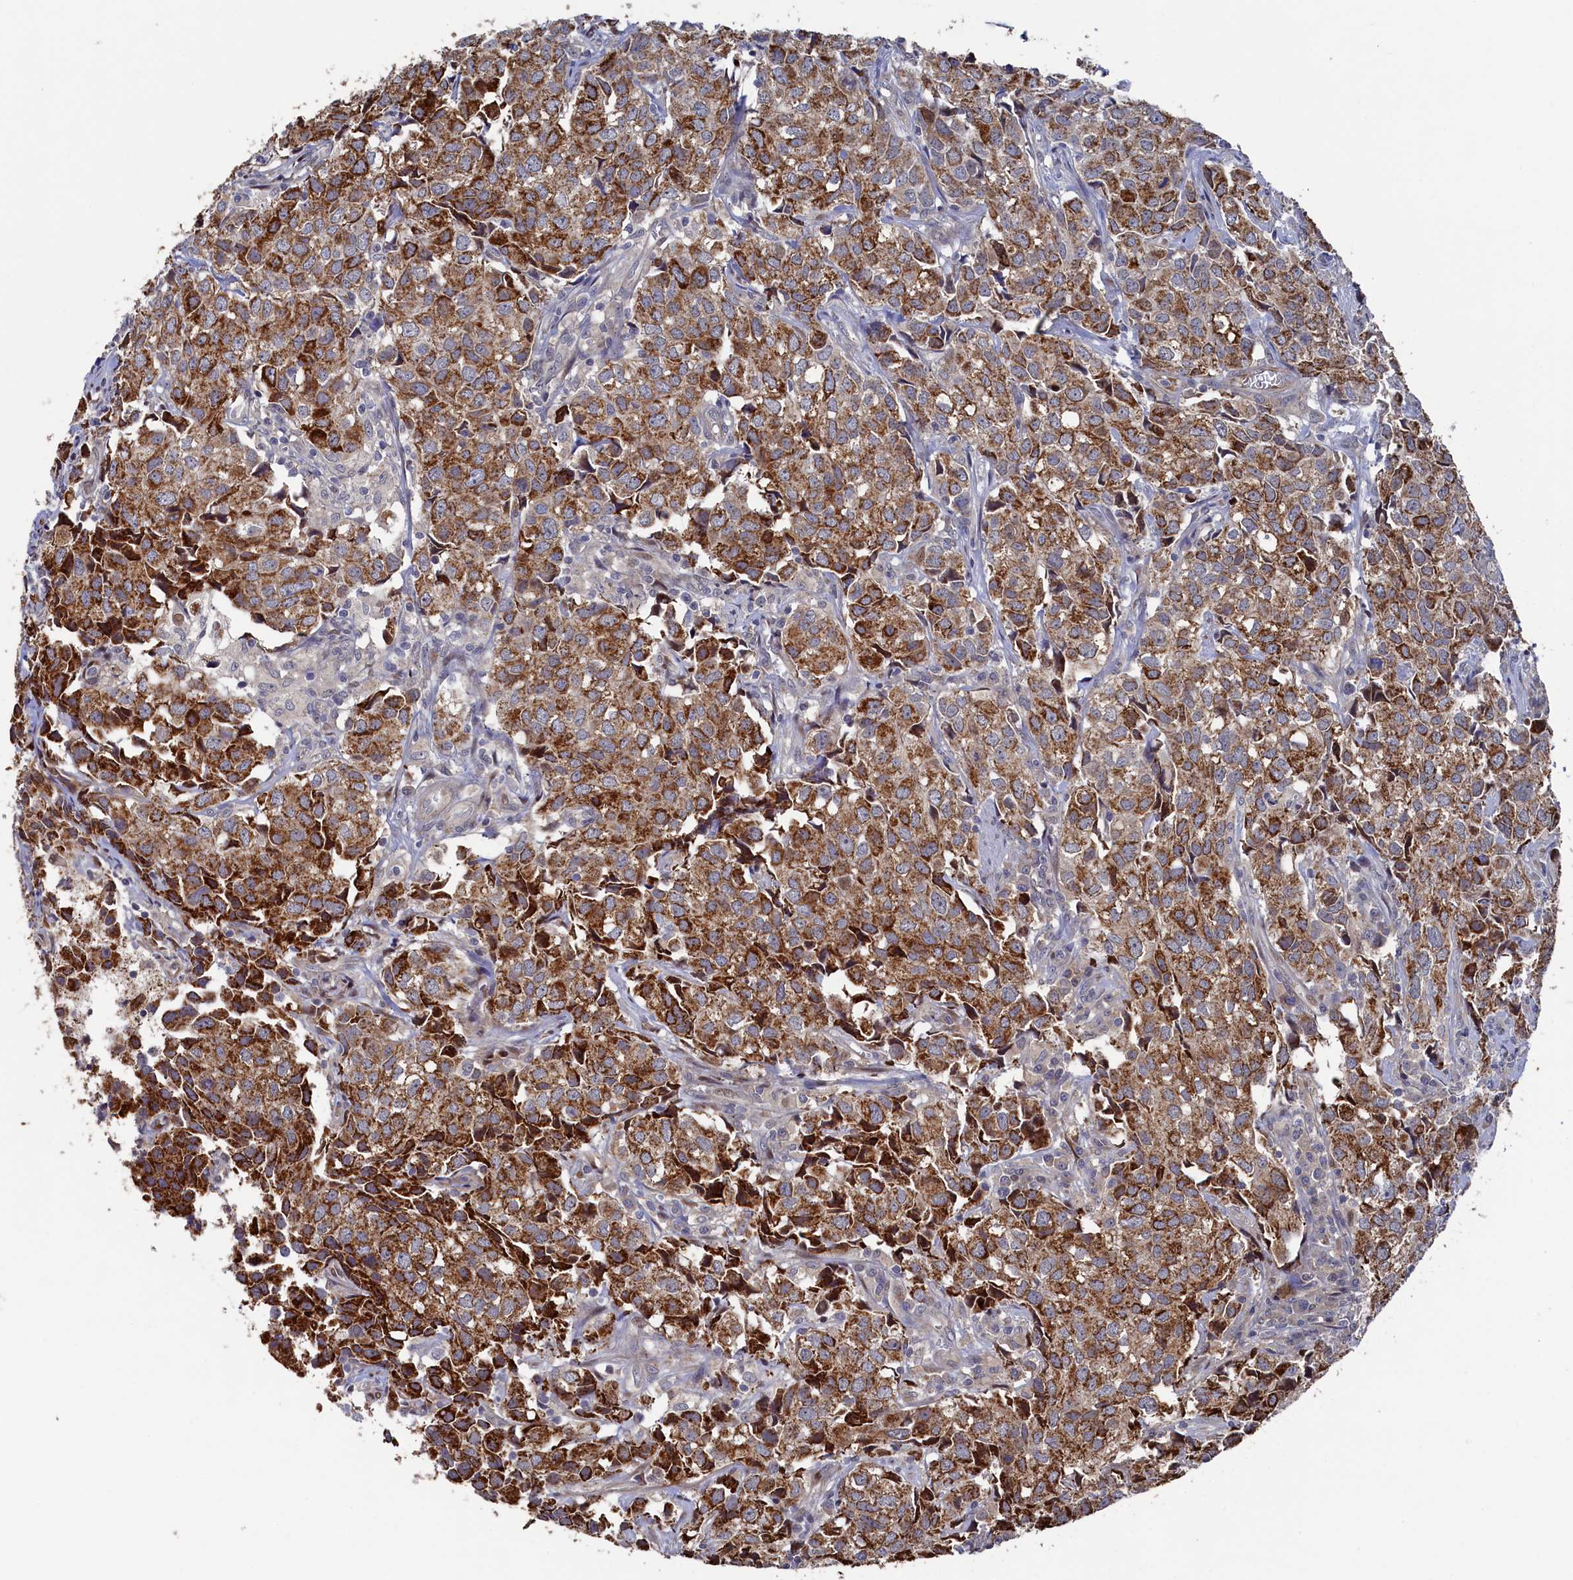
{"staining": {"intensity": "strong", "quantity": ">75%", "location": "cytoplasmic/membranous"}, "tissue": "urothelial cancer", "cell_type": "Tumor cells", "image_type": "cancer", "snomed": [{"axis": "morphology", "description": "Urothelial carcinoma, High grade"}, {"axis": "topography", "description": "Urinary bladder"}], "caption": "Tumor cells demonstrate strong cytoplasmic/membranous expression in about >75% of cells in urothelial cancer. (IHC, brightfield microscopy, high magnification).", "gene": "ZNF891", "patient": {"sex": "female", "age": 75}}